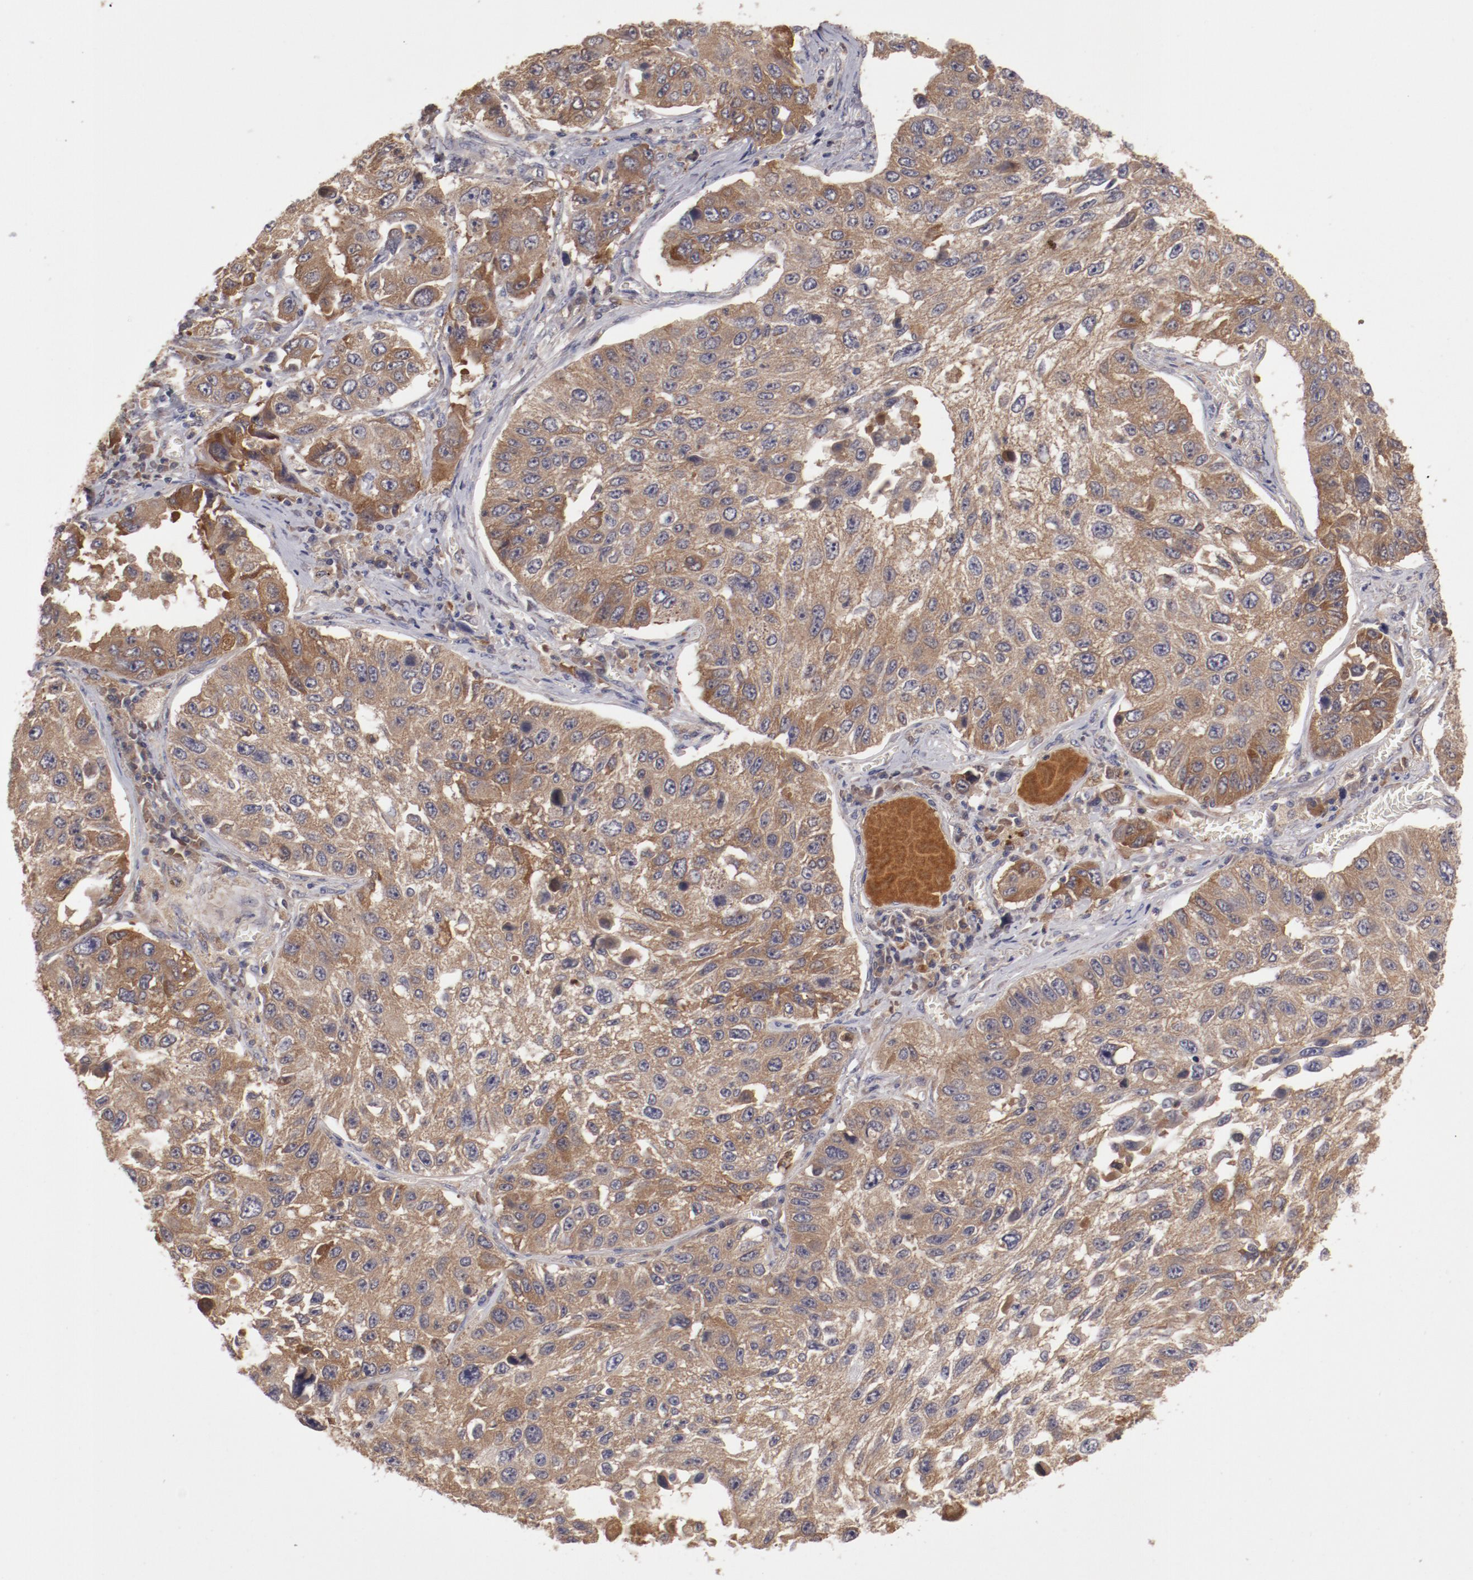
{"staining": {"intensity": "moderate", "quantity": ">75%", "location": "cytoplasmic/membranous"}, "tissue": "lung cancer", "cell_type": "Tumor cells", "image_type": "cancer", "snomed": [{"axis": "morphology", "description": "Squamous cell carcinoma, NOS"}, {"axis": "topography", "description": "Lung"}], "caption": "Squamous cell carcinoma (lung) stained for a protein (brown) reveals moderate cytoplasmic/membranous positive staining in approximately >75% of tumor cells.", "gene": "CP", "patient": {"sex": "male", "age": 71}}